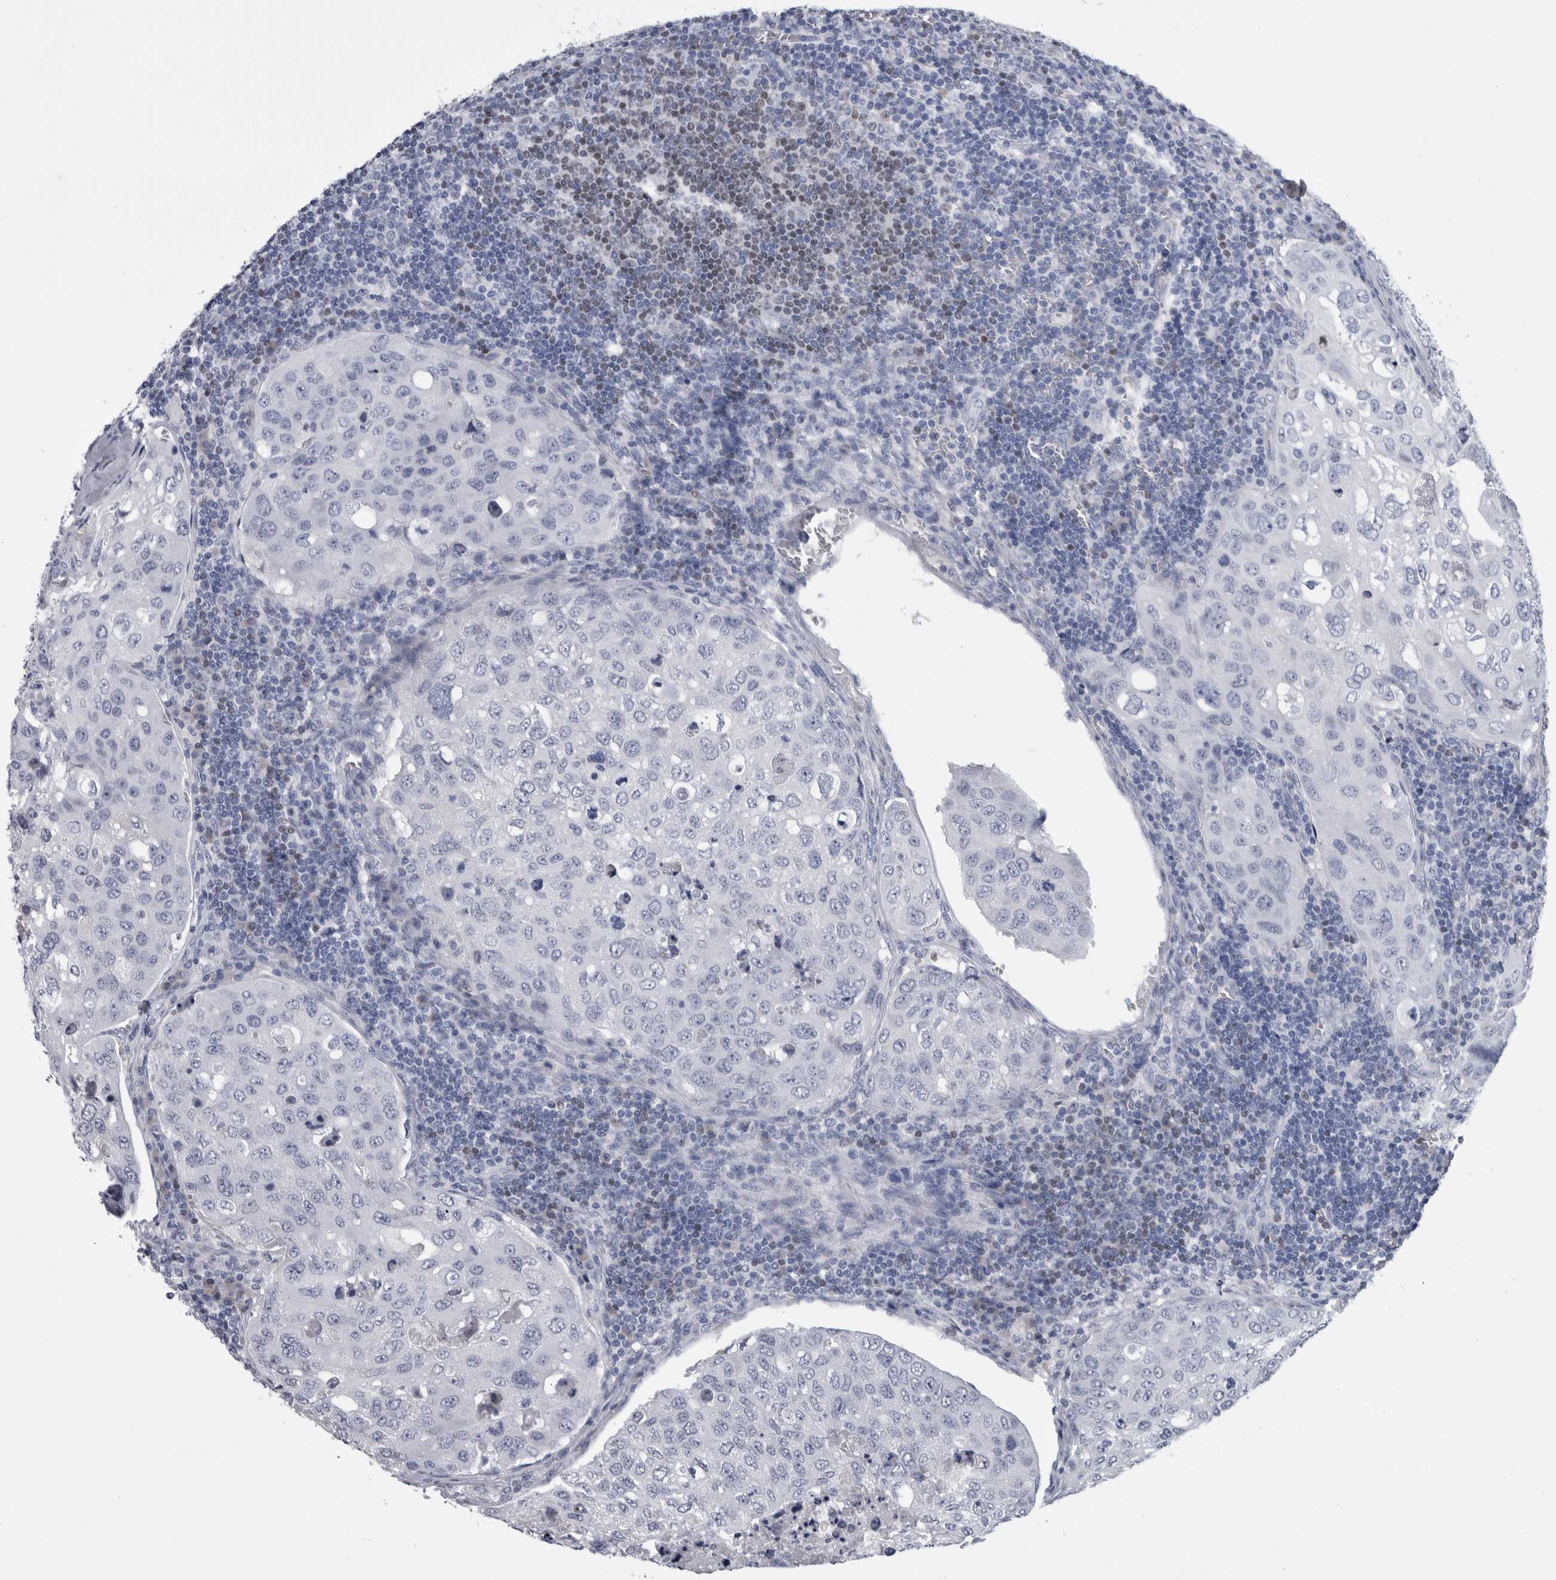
{"staining": {"intensity": "negative", "quantity": "none", "location": "none"}, "tissue": "urothelial cancer", "cell_type": "Tumor cells", "image_type": "cancer", "snomed": [{"axis": "morphology", "description": "Urothelial carcinoma, High grade"}, {"axis": "topography", "description": "Lymph node"}, {"axis": "topography", "description": "Urinary bladder"}], "caption": "Immunohistochemical staining of urothelial carcinoma (high-grade) displays no significant positivity in tumor cells.", "gene": "PAX5", "patient": {"sex": "male", "age": 51}}